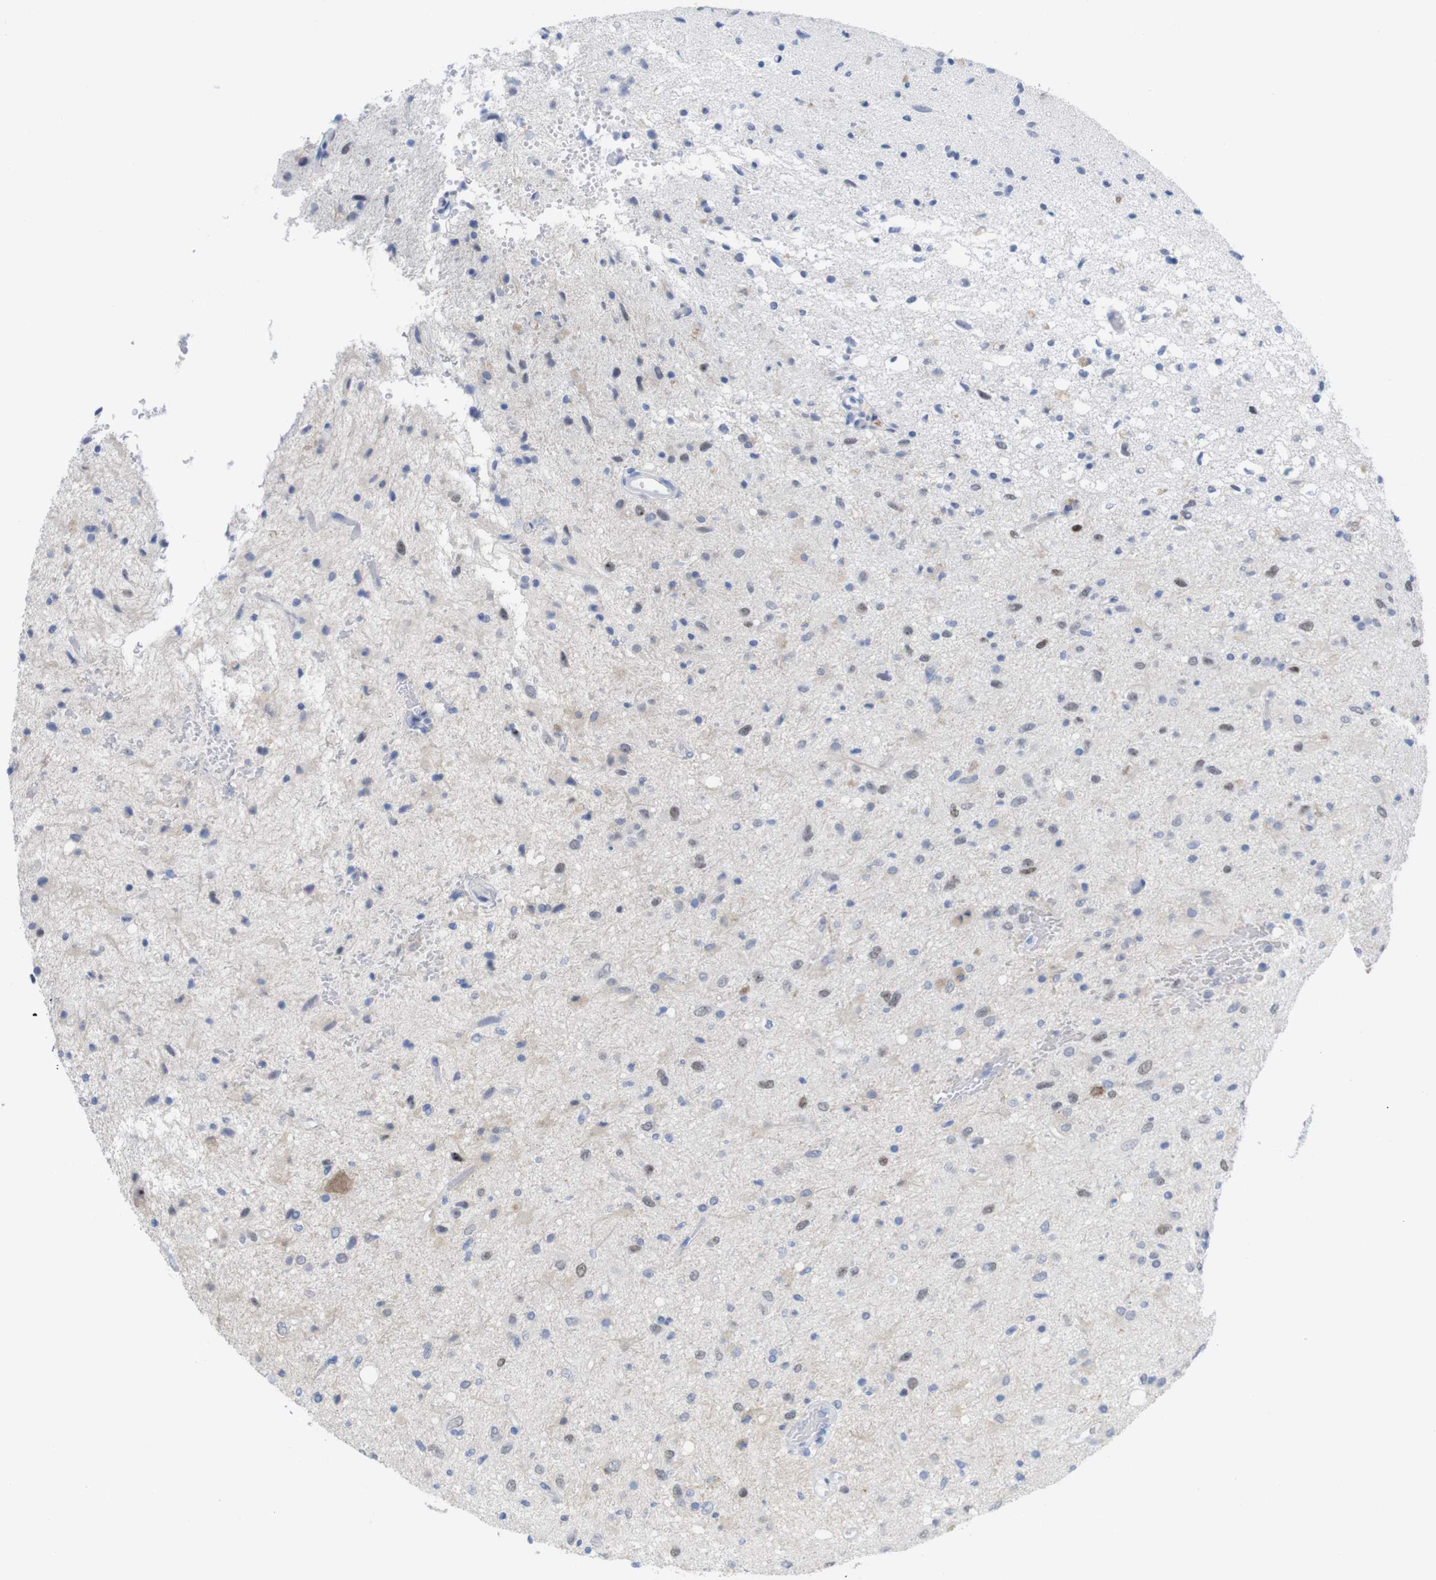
{"staining": {"intensity": "negative", "quantity": "none", "location": "none"}, "tissue": "glioma", "cell_type": "Tumor cells", "image_type": "cancer", "snomed": [{"axis": "morphology", "description": "Glioma, malignant, Low grade"}, {"axis": "topography", "description": "Brain"}], "caption": "Tumor cells are negative for protein expression in human malignant glioma (low-grade).", "gene": "PNMA1", "patient": {"sex": "male", "age": 77}}